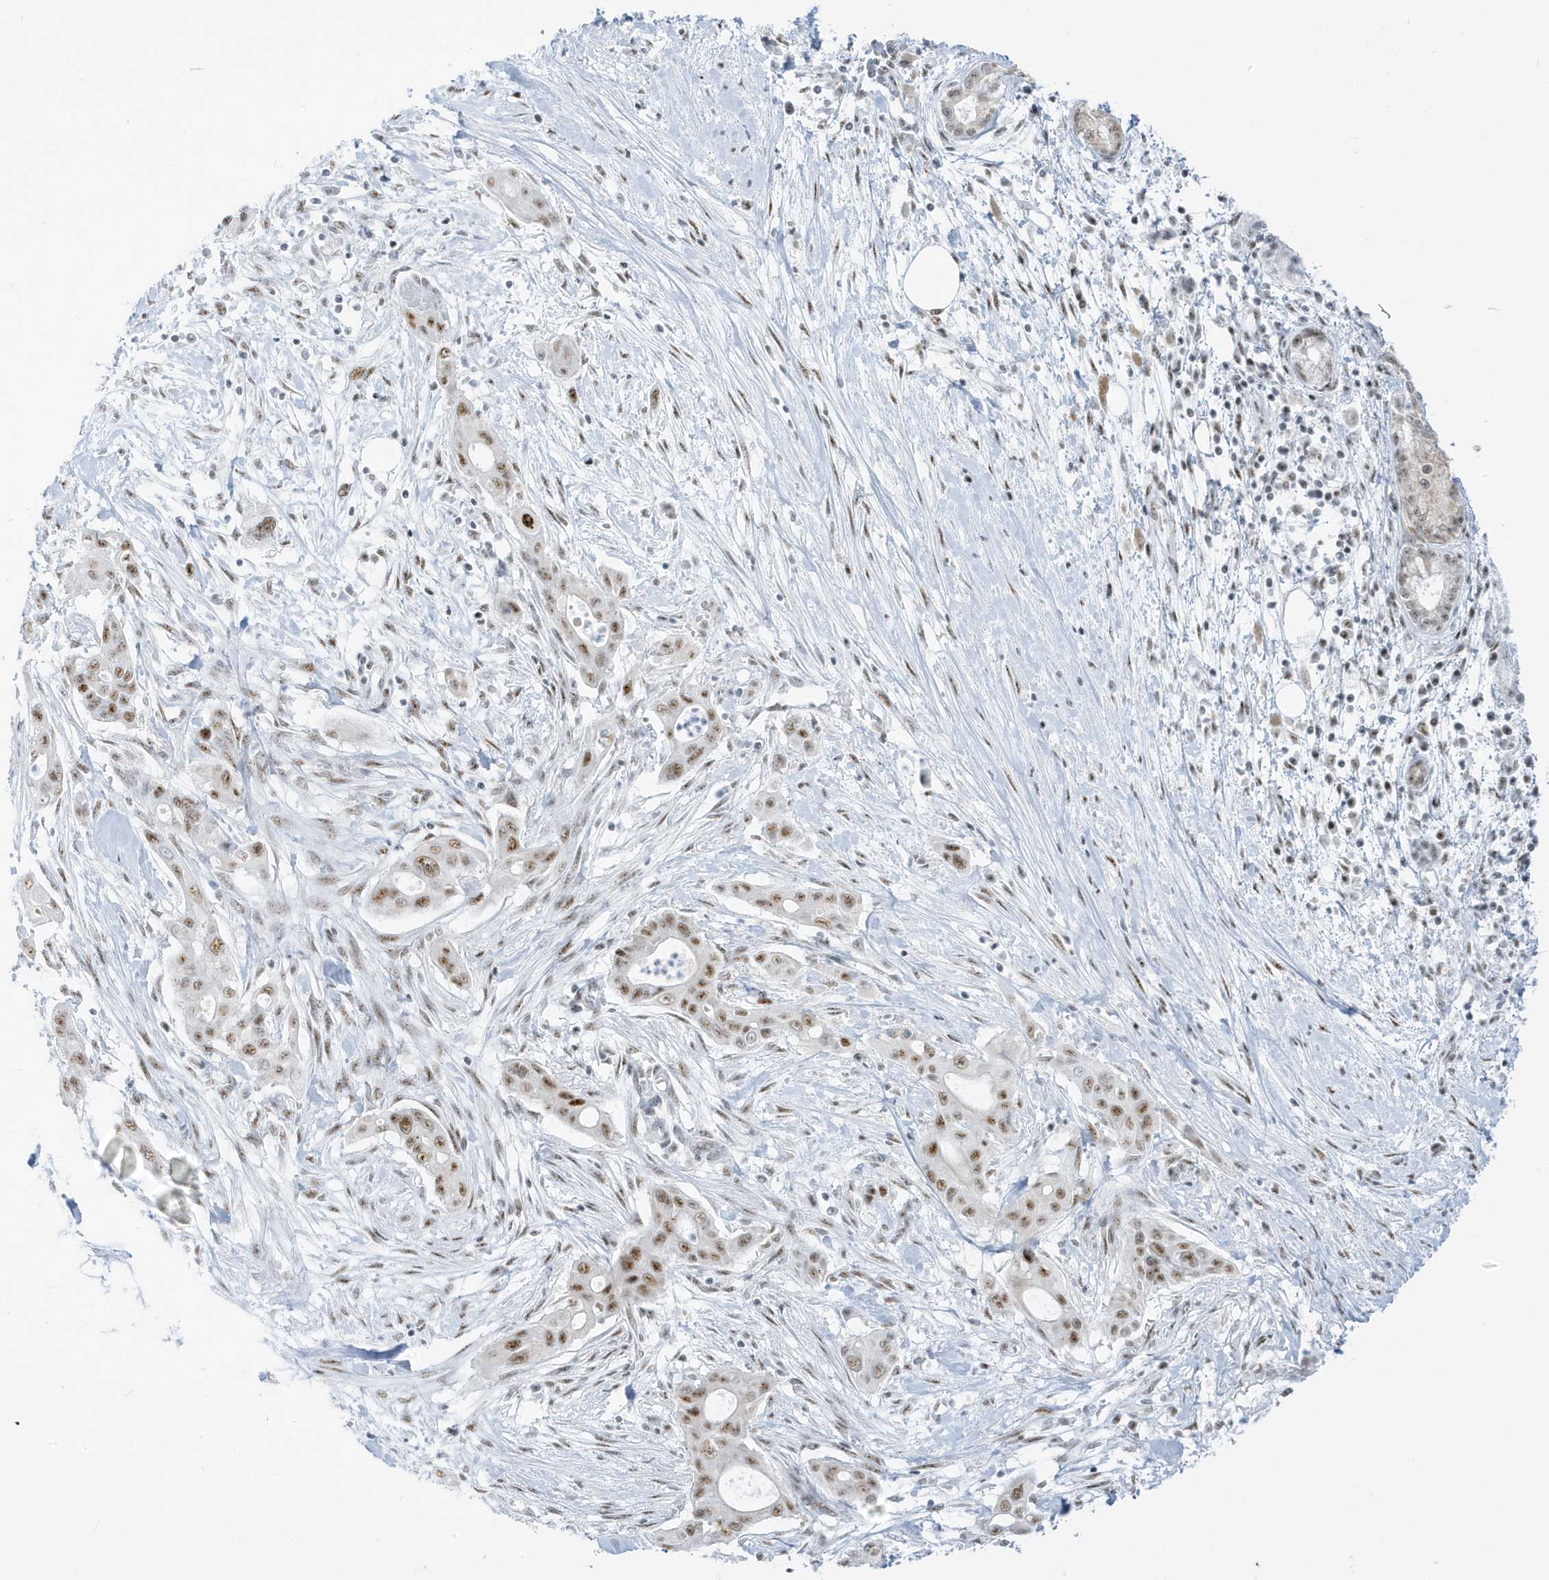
{"staining": {"intensity": "moderate", "quantity": ">75%", "location": "nuclear"}, "tissue": "pancreatic cancer", "cell_type": "Tumor cells", "image_type": "cancer", "snomed": [{"axis": "morphology", "description": "Adenocarcinoma, NOS"}, {"axis": "topography", "description": "Pancreas"}], "caption": "Pancreatic cancer was stained to show a protein in brown. There is medium levels of moderate nuclear staining in approximately >75% of tumor cells. The protein is stained brown, and the nuclei are stained in blue (DAB (3,3'-diaminobenzidine) IHC with brightfield microscopy, high magnification).", "gene": "PLEKHN1", "patient": {"sex": "male", "age": 58}}